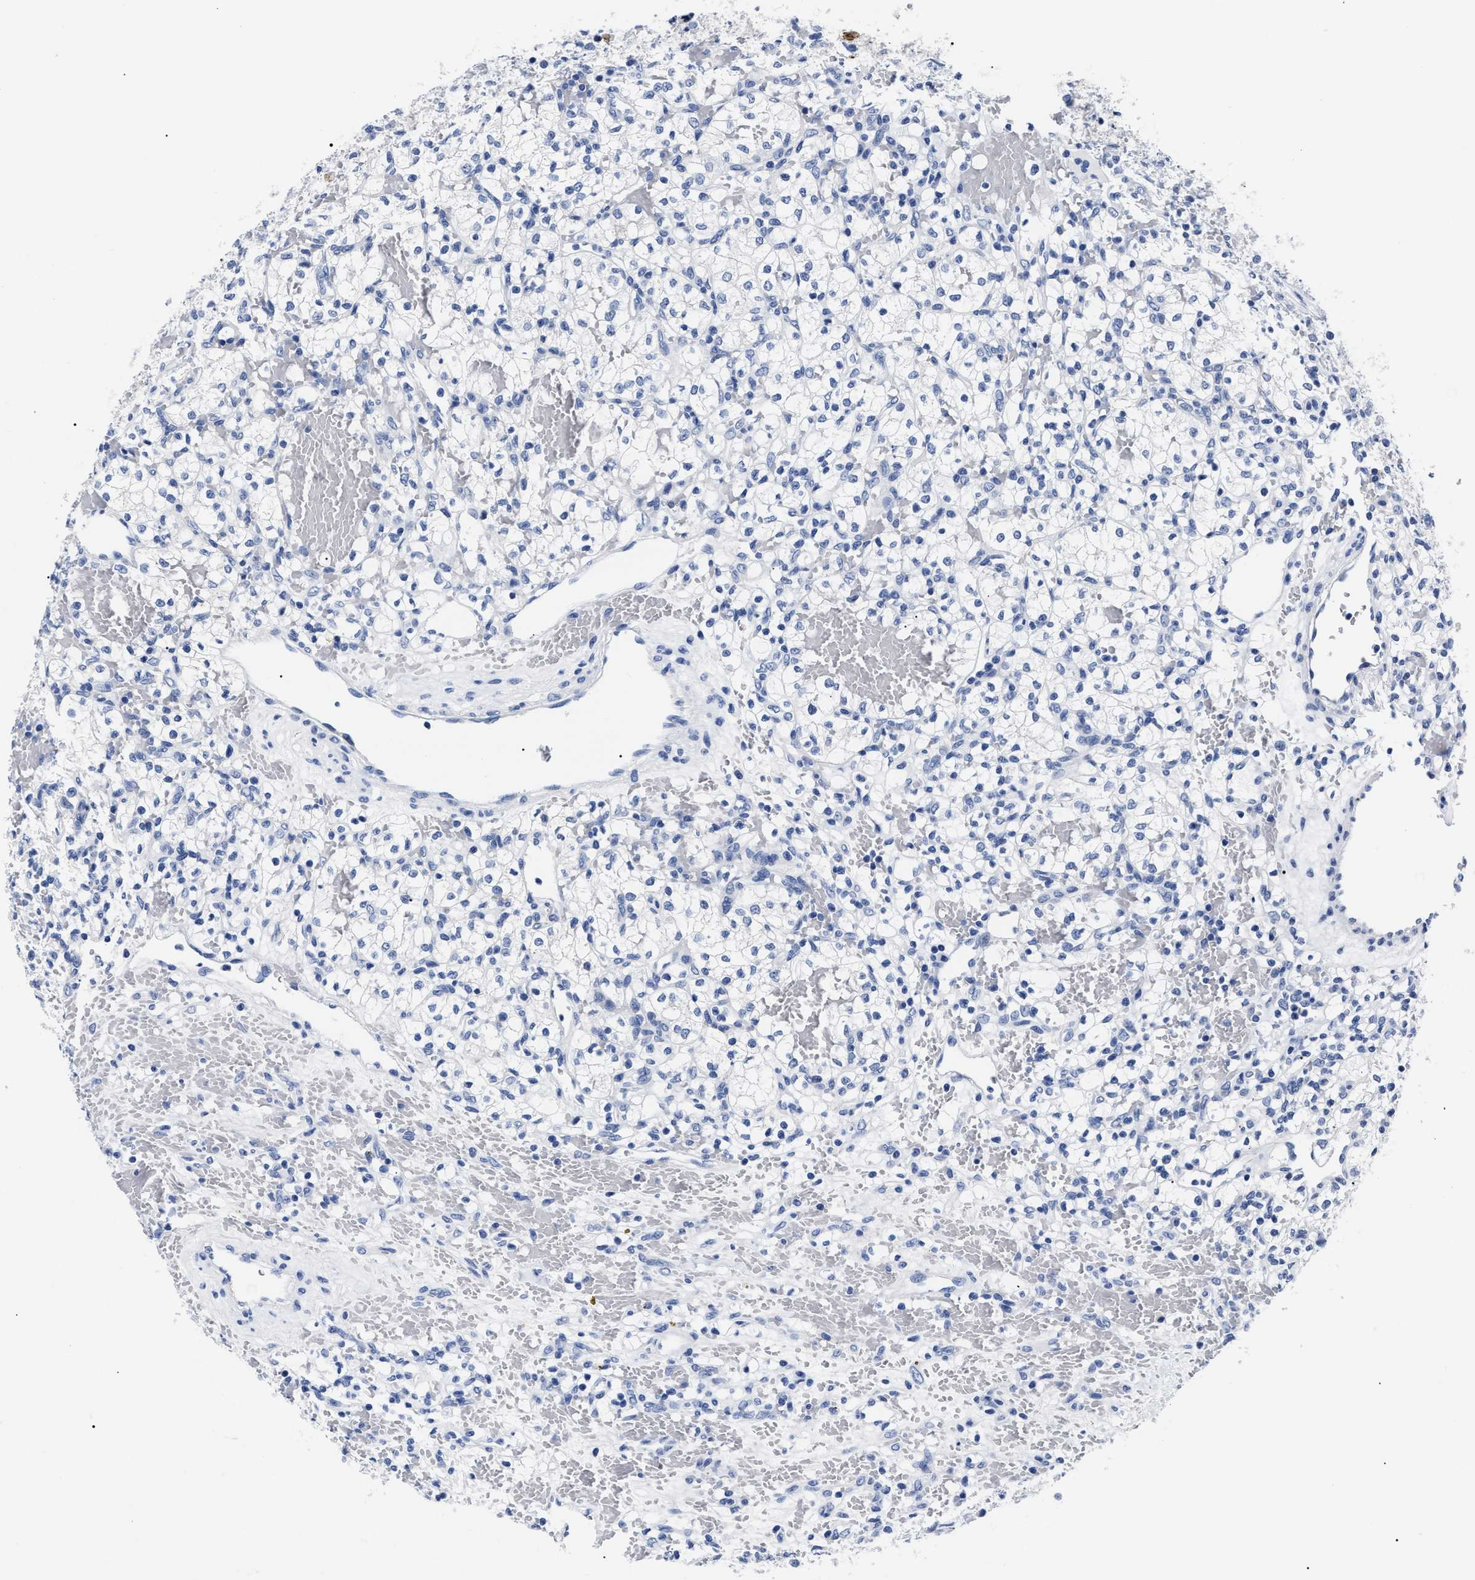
{"staining": {"intensity": "negative", "quantity": "none", "location": "none"}, "tissue": "renal cancer", "cell_type": "Tumor cells", "image_type": "cancer", "snomed": [{"axis": "morphology", "description": "Adenocarcinoma, NOS"}, {"axis": "topography", "description": "Kidney"}], "caption": "Tumor cells are negative for brown protein staining in renal adenocarcinoma.", "gene": "ALPG", "patient": {"sex": "female", "age": 60}}